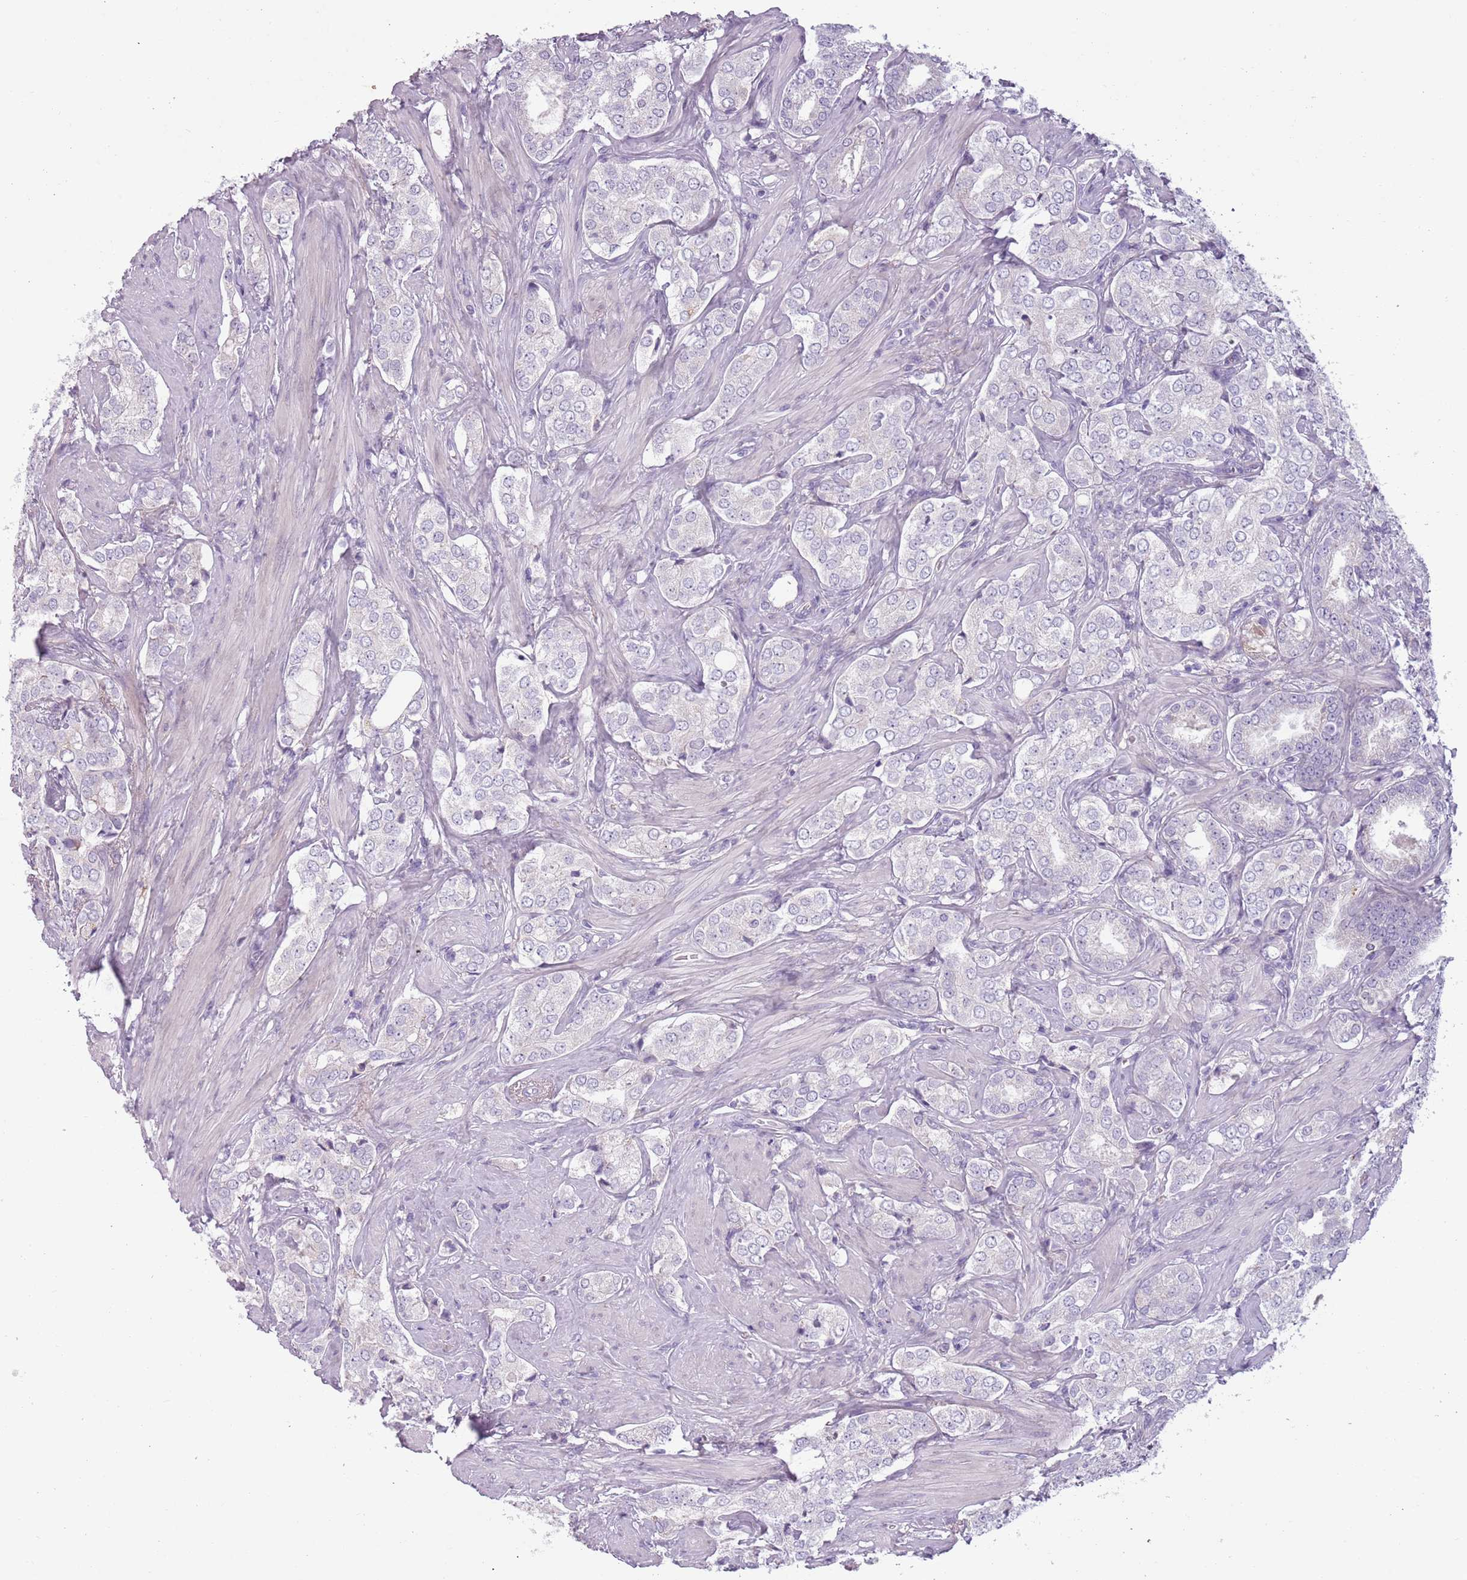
{"staining": {"intensity": "moderate", "quantity": "25%-75%", "location": "cytoplasmic/membranous"}, "tissue": "prostate cancer", "cell_type": "Tumor cells", "image_type": "cancer", "snomed": [{"axis": "morphology", "description": "Adenocarcinoma, High grade"}, {"axis": "topography", "description": "Prostate"}], "caption": "This image shows prostate cancer stained with IHC to label a protein in brown. The cytoplasmic/membranous of tumor cells show moderate positivity for the protein. Nuclei are counter-stained blue.", "gene": "MEGF8", "patient": {"sex": "male", "age": 71}}